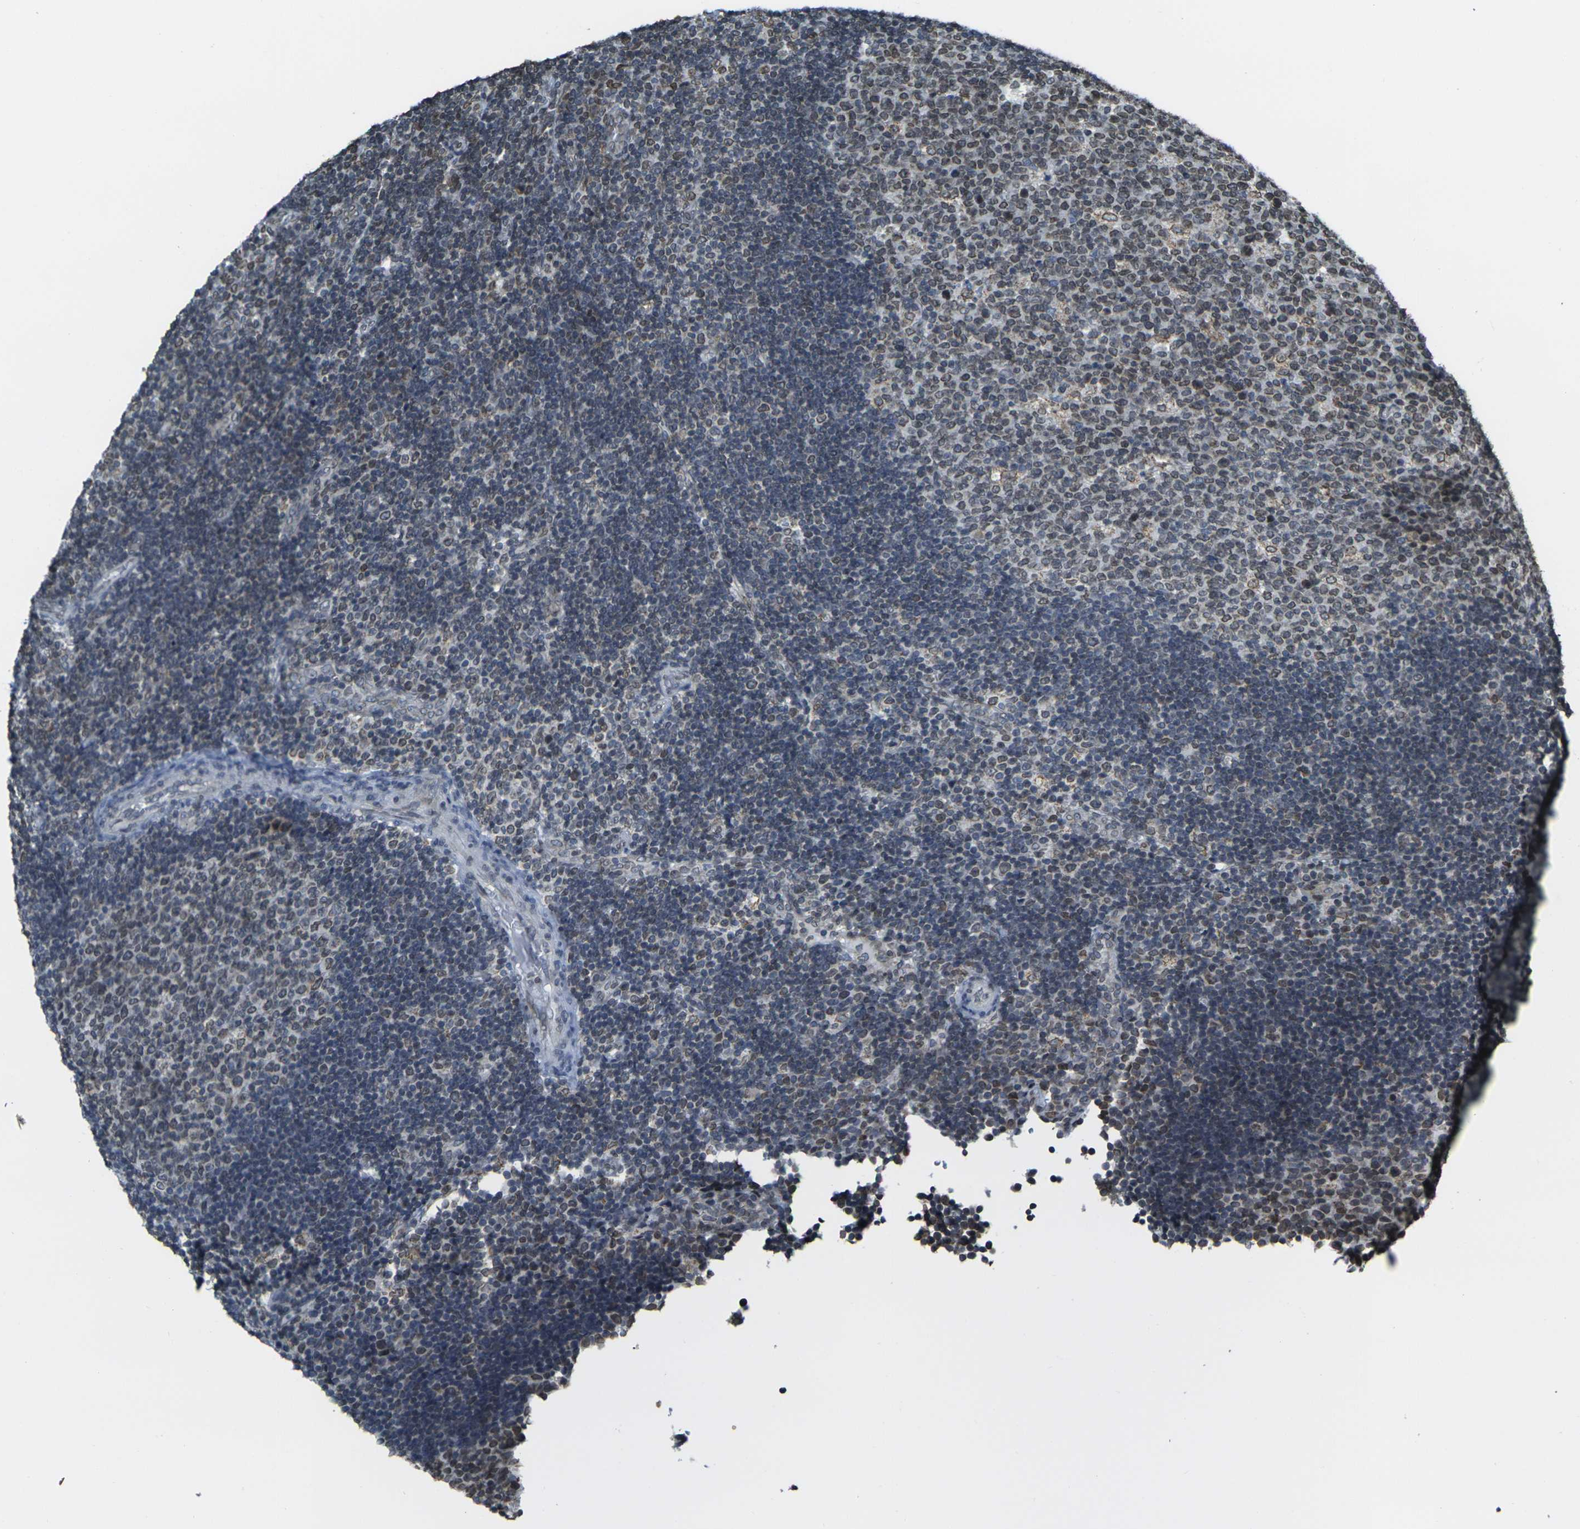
{"staining": {"intensity": "moderate", "quantity": "25%-75%", "location": "cytoplasmic/membranous,nuclear"}, "tissue": "lymph node", "cell_type": "Germinal center cells", "image_type": "normal", "snomed": [{"axis": "morphology", "description": "Normal tissue, NOS"}, {"axis": "topography", "description": "Lymph node"}, {"axis": "topography", "description": "Salivary gland"}], "caption": "This image shows benign lymph node stained with immunohistochemistry to label a protein in brown. The cytoplasmic/membranous,nuclear of germinal center cells show moderate positivity for the protein. Nuclei are counter-stained blue.", "gene": "BRDT", "patient": {"sex": "male", "age": 8}}